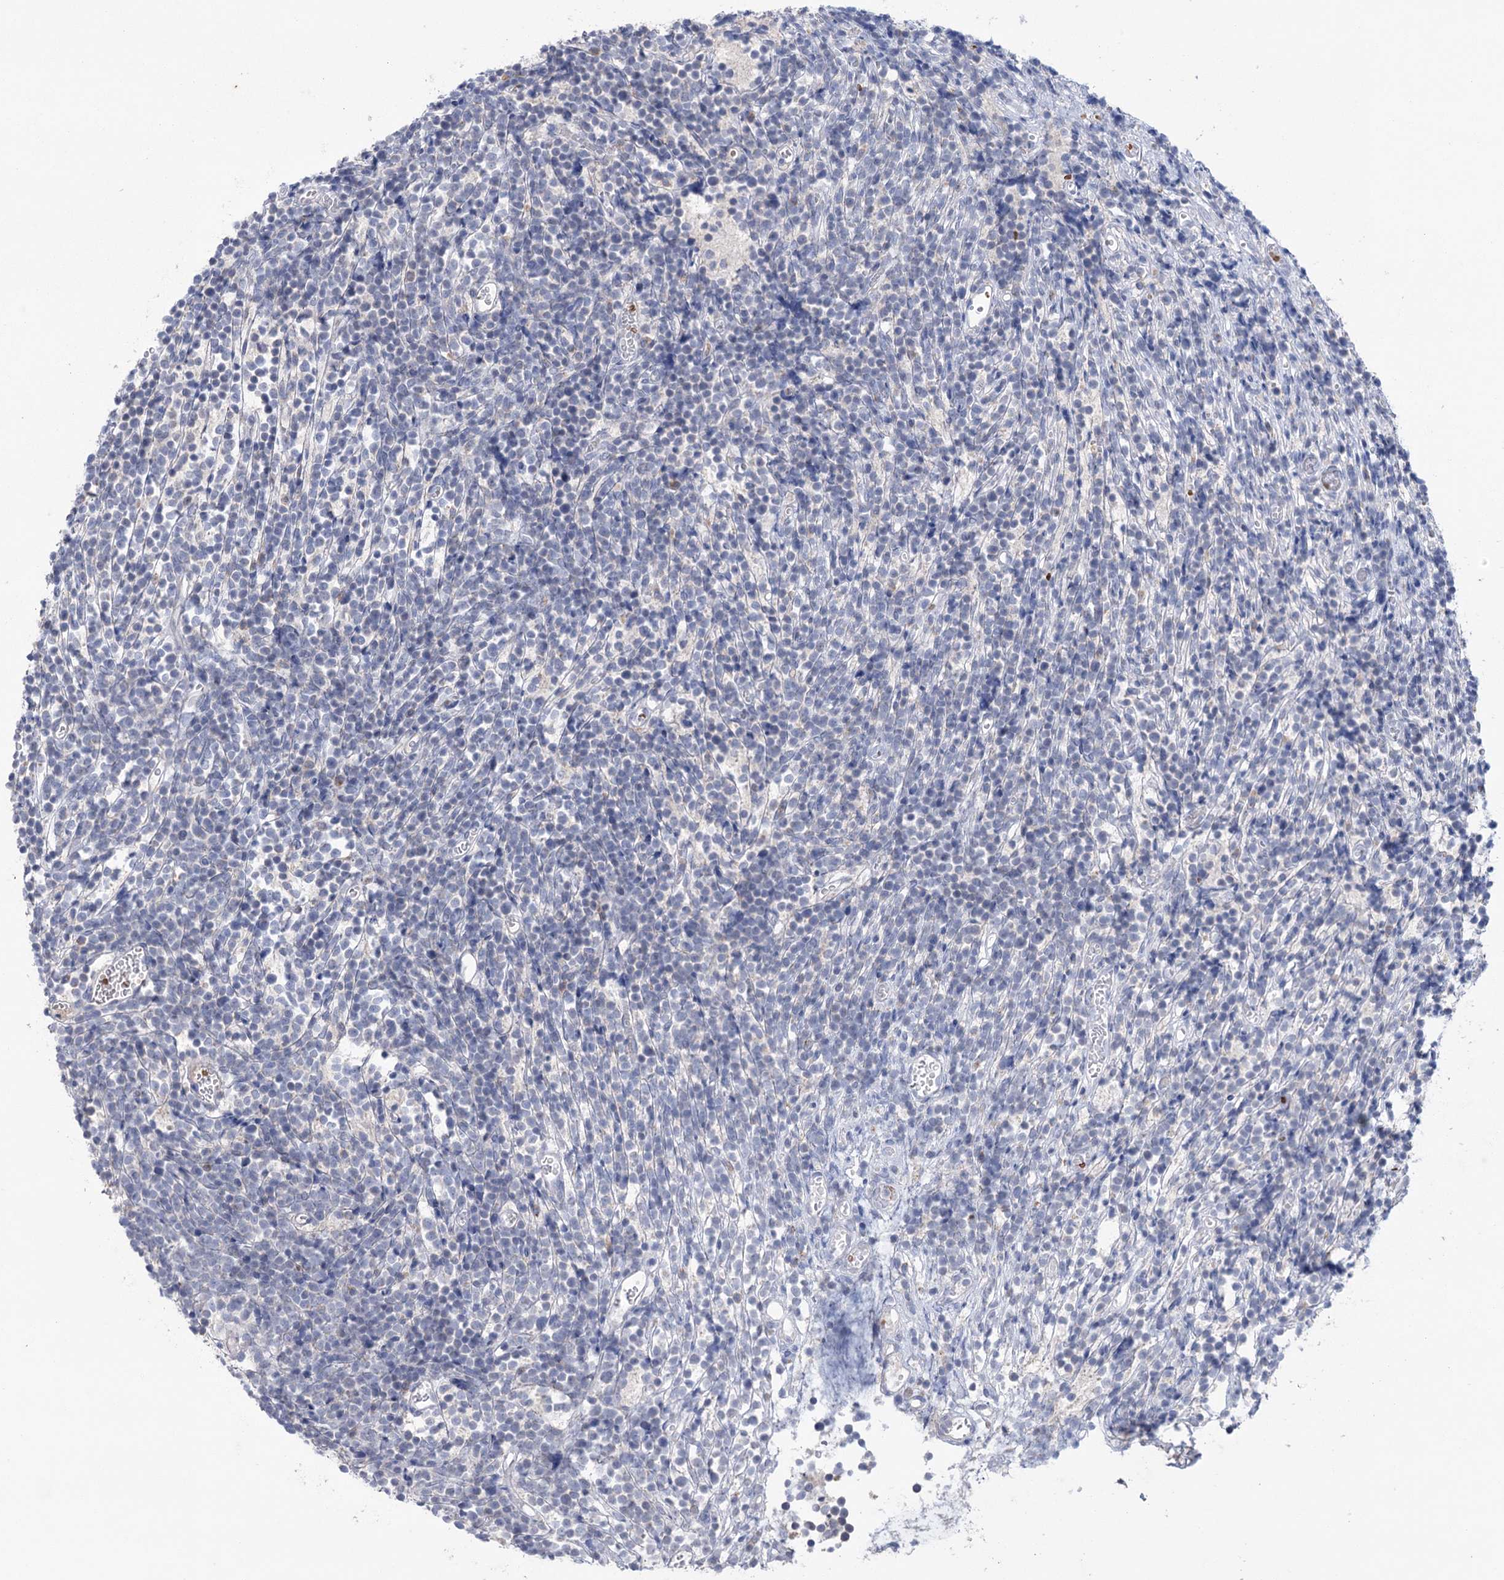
{"staining": {"intensity": "negative", "quantity": "none", "location": "none"}, "tissue": "glioma", "cell_type": "Tumor cells", "image_type": "cancer", "snomed": [{"axis": "morphology", "description": "Glioma, malignant, Low grade"}, {"axis": "topography", "description": "Brain"}], "caption": "An immunohistochemistry micrograph of glioma is shown. There is no staining in tumor cells of glioma.", "gene": "MTCH2", "patient": {"sex": "female", "age": 1}}